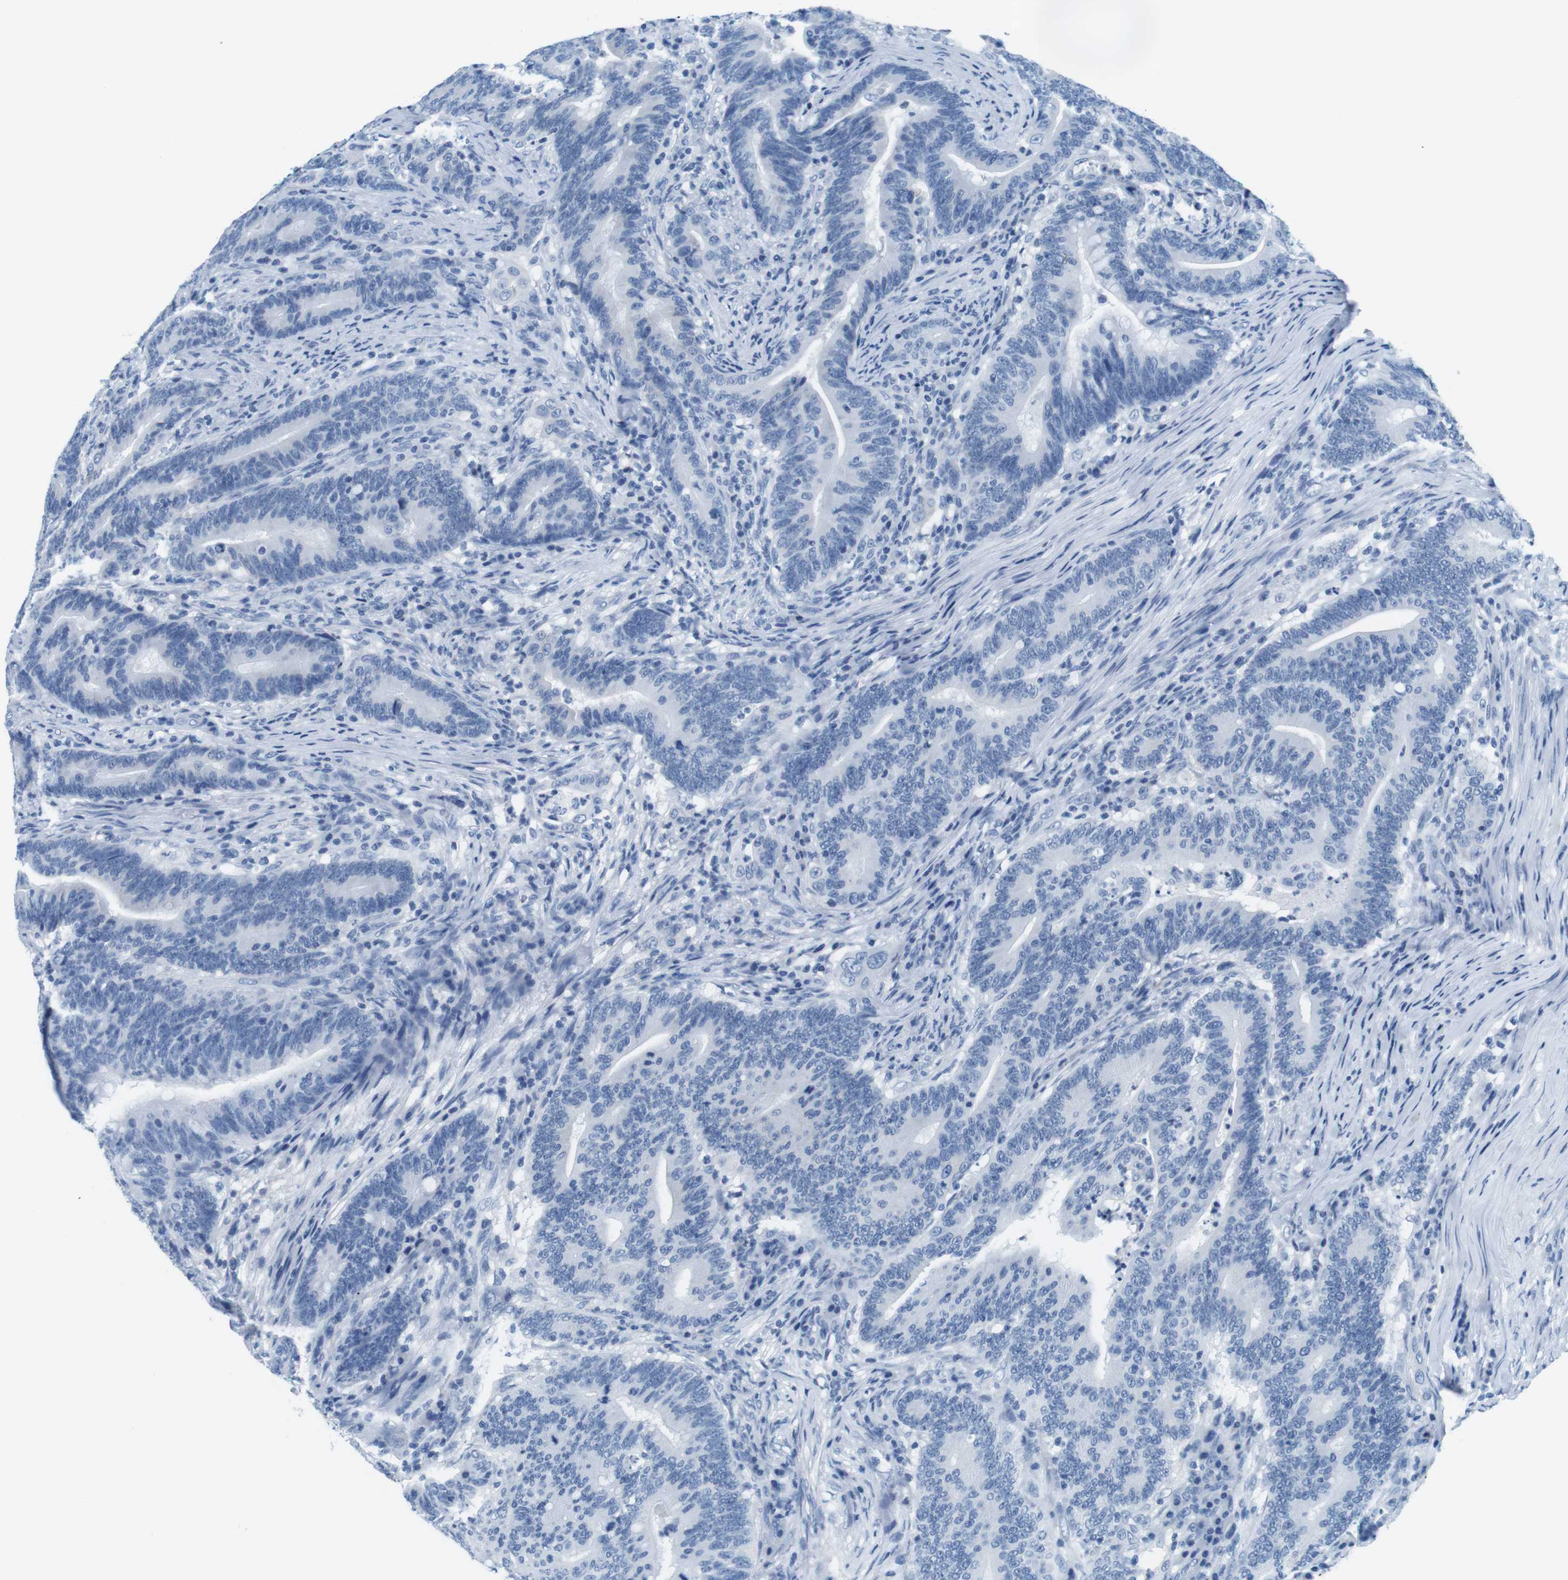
{"staining": {"intensity": "negative", "quantity": "none", "location": "none"}, "tissue": "colorectal cancer", "cell_type": "Tumor cells", "image_type": "cancer", "snomed": [{"axis": "morphology", "description": "Normal tissue, NOS"}, {"axis": "morphology", "description": "Adenocarcinoma, NOS"}, {"axis": "topography", "description": "Colon"}], "caption": "The image shows no staining of tumor cells in colorectal cancer. Brightfield microscopy of immunohistochemistry stained with DAB (3,3'-diaminobenzidine) (brown) and hematoxylin (blue), captured at high magnification.", "gene": "CYP2C9", "patient": {"sex": "female", "age": 66}}